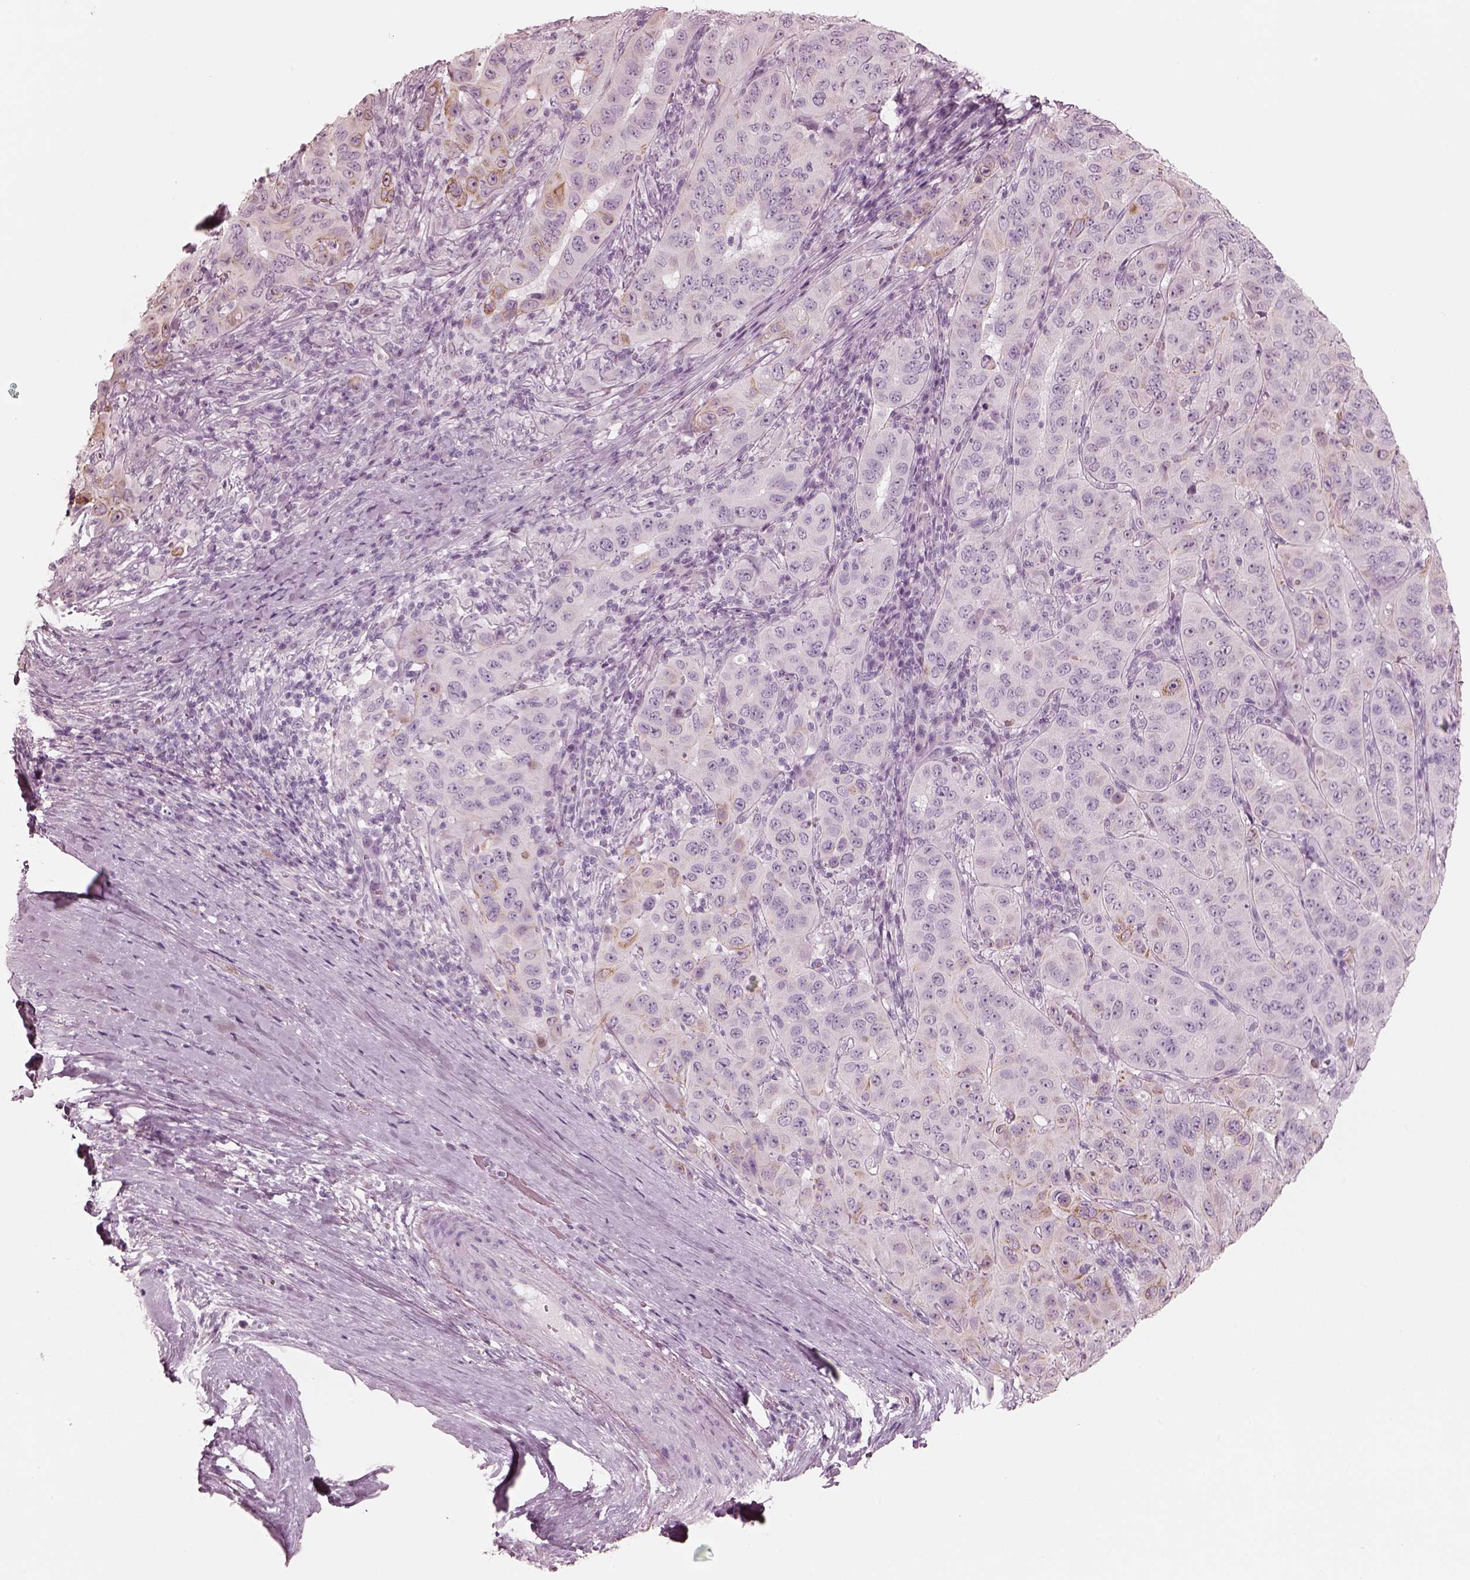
{"staining": {"intensity": "moderate", "quantity": "25%-75%", "location": "cytoplasmic/membranous"}, "tissue": "pancreatic cancer", "cell_type": "Tumor cells", "image_type": "cancer", "snomed": [{"axis": "morphology", "description": "Adenocarcinoma, NOS"}, {"axis": "topography", "description": "Pancreas"}], "caption": "An image of pancreatic cancer (adenocarcinoma) stained for a protein exhibits moderate cytoplasmic/membranous brown staining in tumor cells.", "gene": "PON3", "patient": {"sex": "male", "age": 63}}